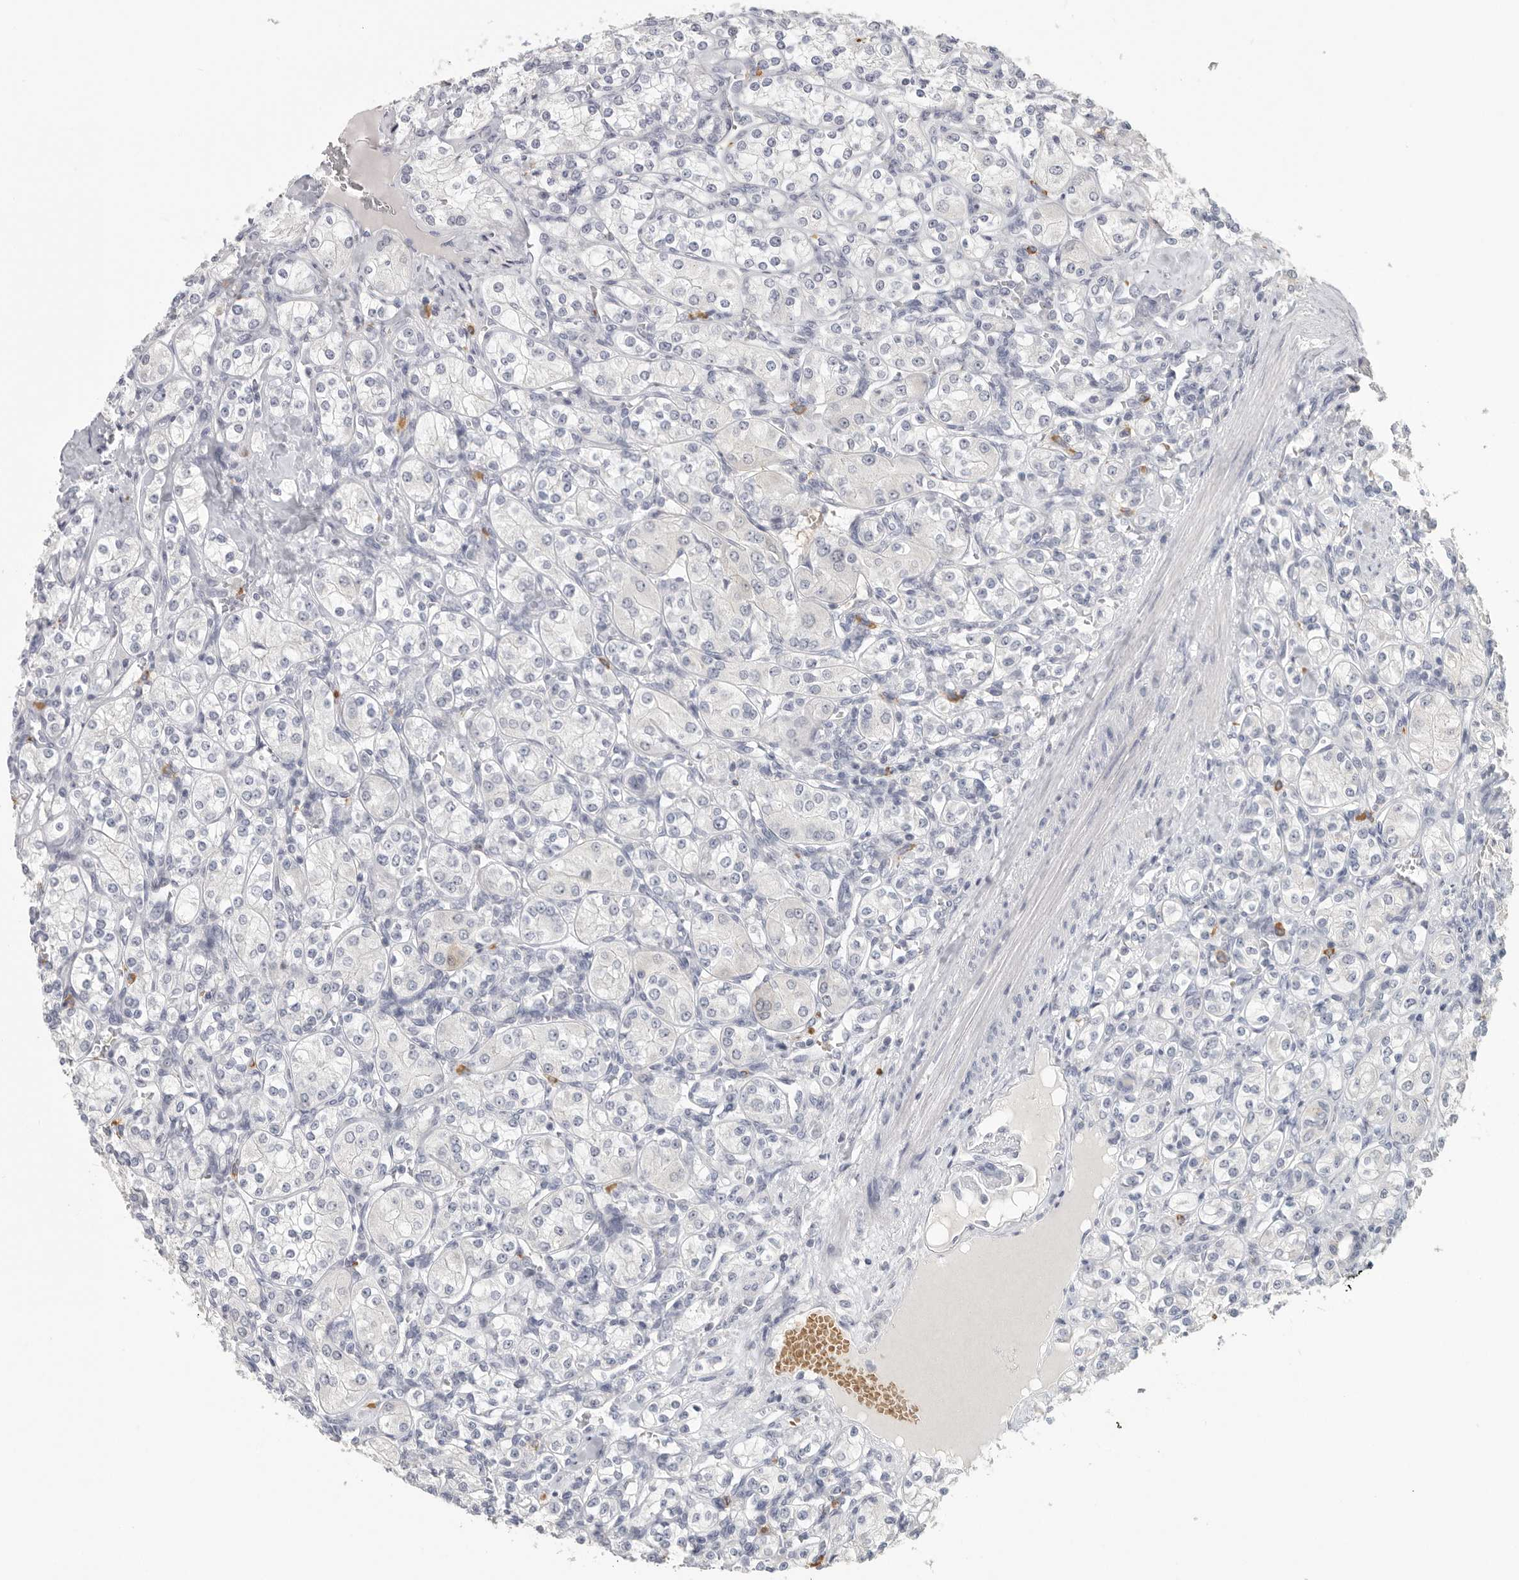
{"staining": {"intensity": "negative", "quantity": "none", "location": "none"}, "tissue": "renal cancer", "cell_type": "Tumor cells", "image_type": "cancer", "snomed": [{"axis": "morphology", "description": "Adenocarcinoma, NOS"}, {"axis": "topography", "description": "Kidney"}], "caption": "This micrograph is of renal cancer stained with immunohistochemistry to label a protein in brown with the nuclei are counter-stained blue. There is no expression in tumor cells.", "gene": "DNAJC11", "patient": {"sex": "male", "age": 77}}